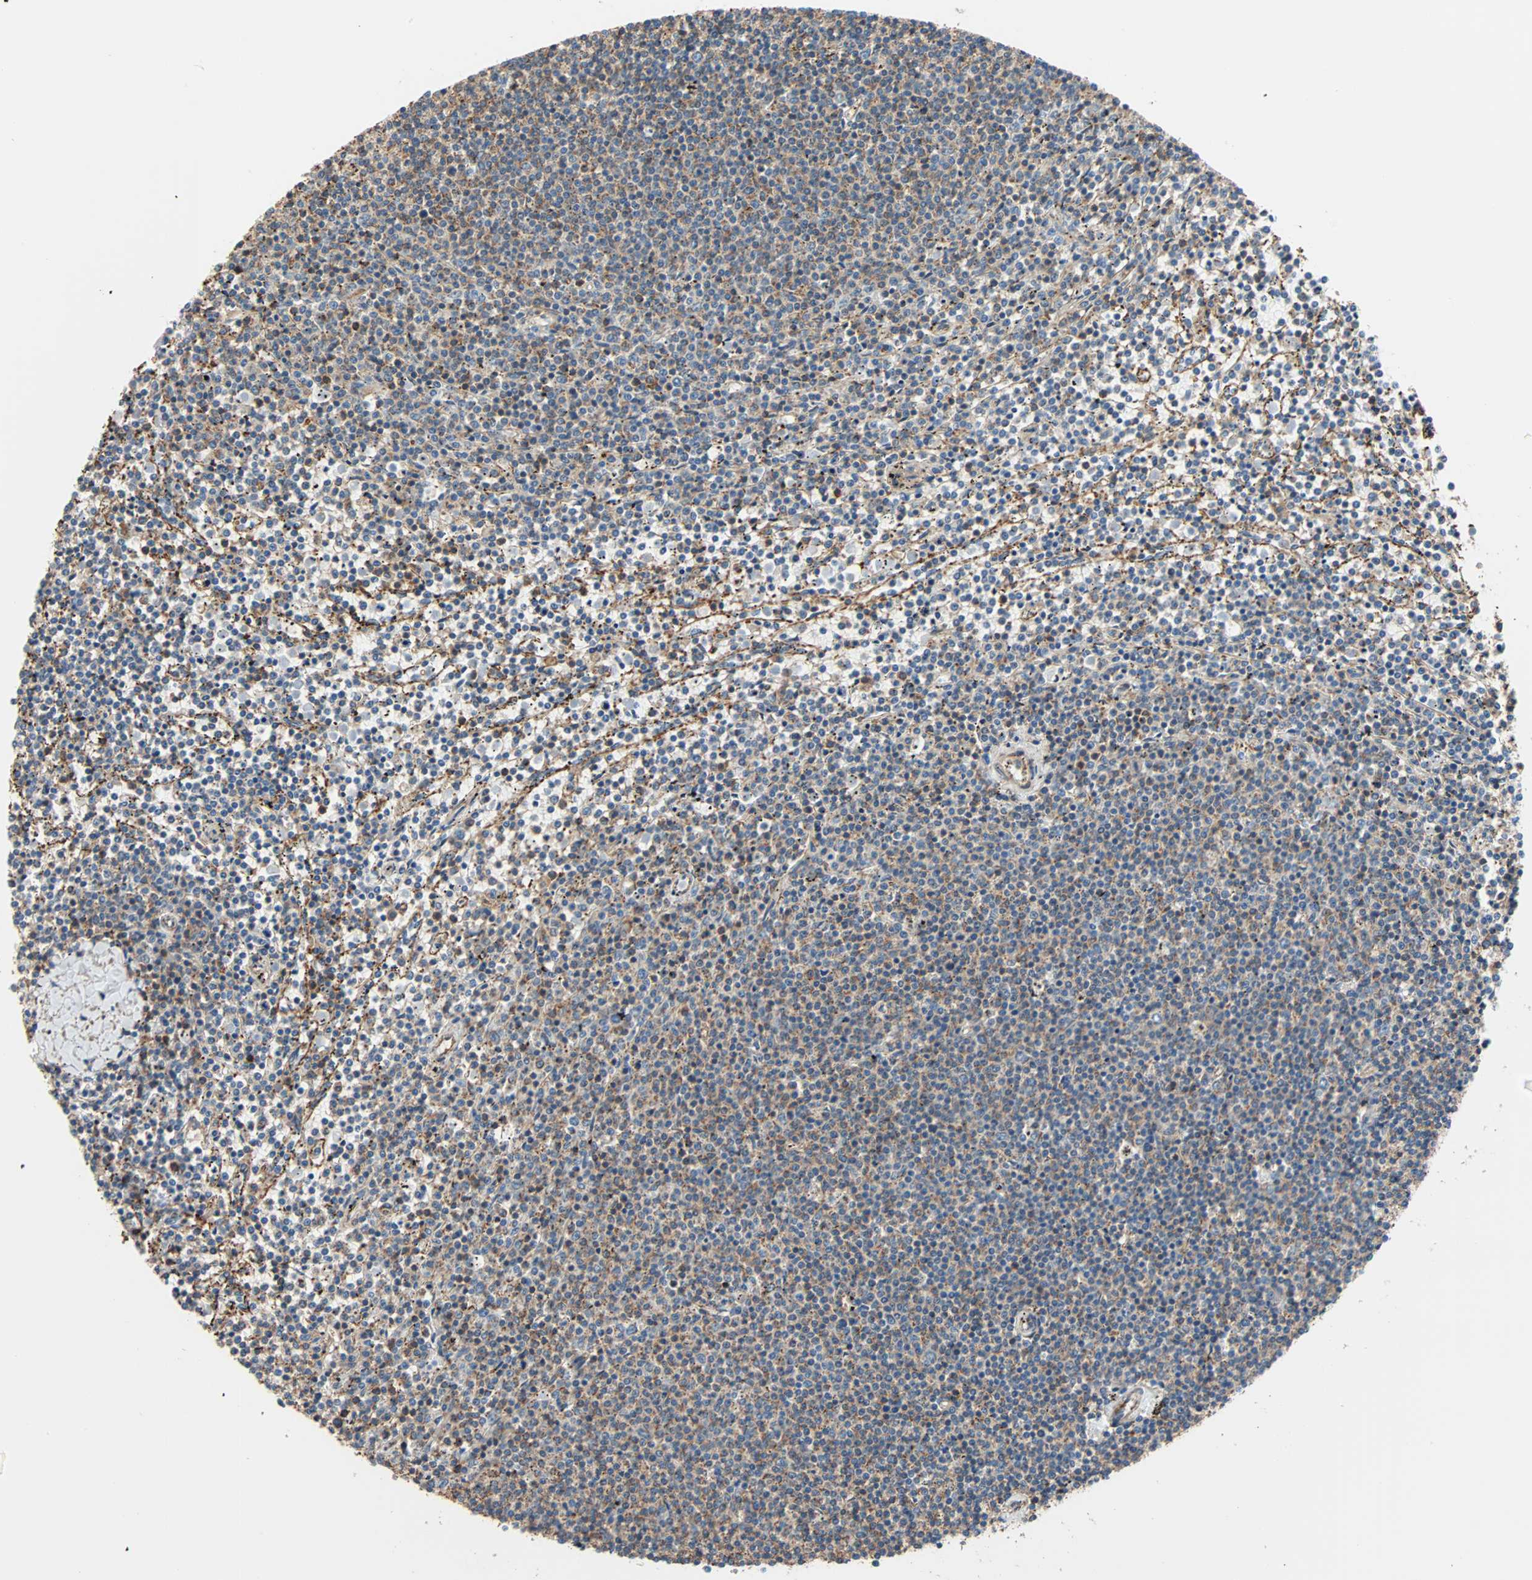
{"staining": {"intensity": "weak", "quantity": "<25%", "location": "cytoplasmic/membranous"}, "tissue": "lymphoma", "cell_type": "Tumor cells", "image_type": "cancer", "snomed": [{"axis": "morphology", "description": "Malignant lymphoma, non-Hodgkin's type, Low grade"}, {"axis": "topography", "description": "Spleen"}], "caption": "A high-resolution image shows immunohistochemistry staining of lymphoma, which reveals no significant positivity in tumor cells.", "gene": "GALNT10", "patient": {"sex": "female", "age": 50}}